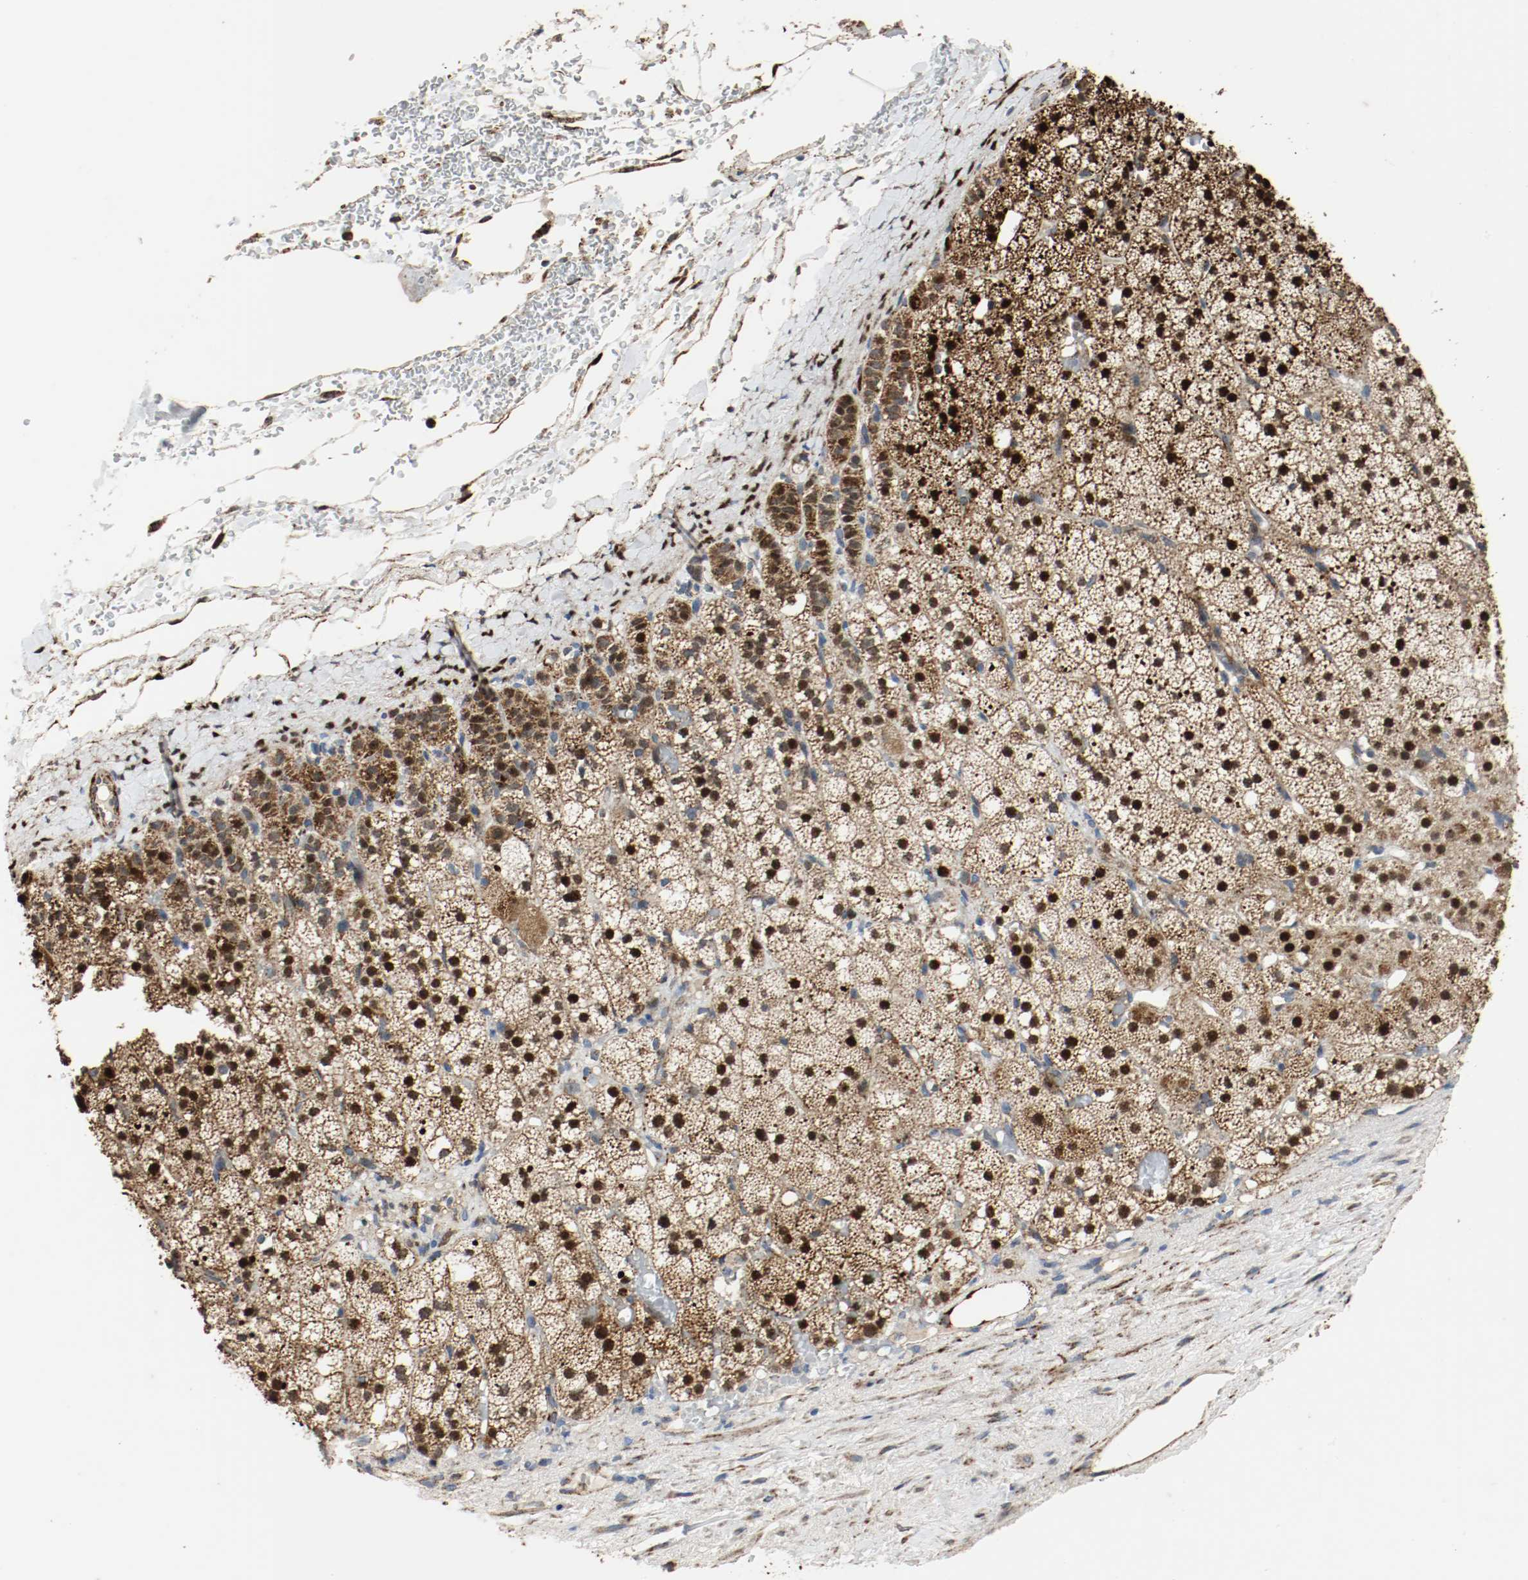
{"staining": {"intensity": "strong", "quantity": ">75%", "location": "cytoplasmic/membranous,nuclear"}, "tissue": "adrenal gland", "cell_type": "Glandular cells", "image_type": "normal", "snomed": [{"axis": "morphology", "description": "Normal tissue, NOS"}, {"axis": "topography", "description": "Adrenal gland"}], "caption": "DAB immunohistochemical staining of benign human adrenal gland reveals strong cytoplasmic/membranous,nuclear protein positivity in about >75% of glandular cells.", "gene": "ALDH4A1", "patient": {"sex": "male", "age": 35}}